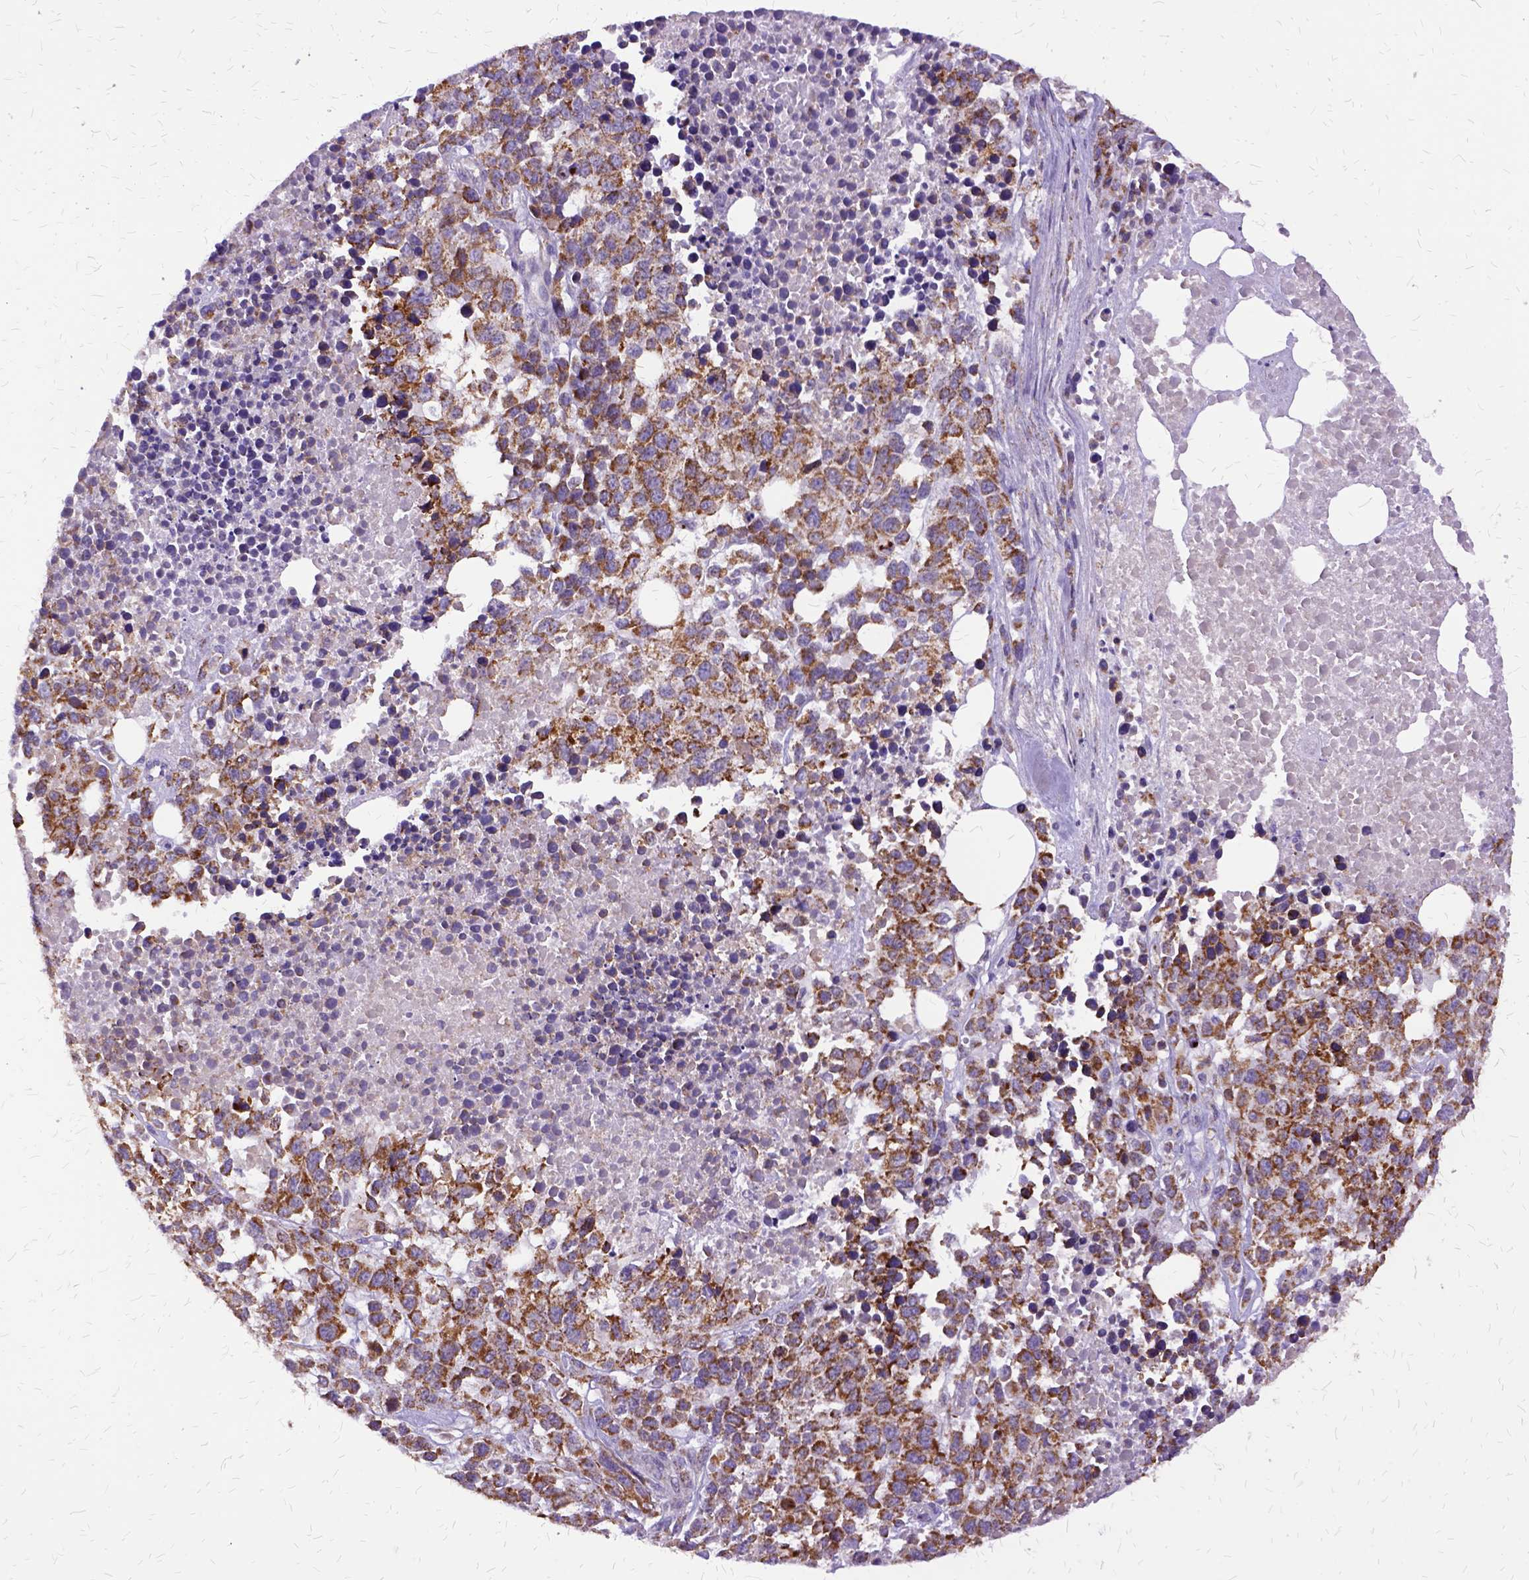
{"staining": {"intensity": "strong", "quantity": ">75%", "location": "cytoplasmic/membranous"}, "tissue": "melanoma", "cell_type": "Tumor cells", "image_type": "cancer", "snomed": [{"axis": "morphology", "description": "Malignant melanoma, Metastatic site"}, {"axis": "topography", "description": "Skin"}], "caption": "Immunohistochemical staining of melanoma displays high levels of strong cytoplasmic/membranous expression in about >75% of tumor cells.", "gene": "OXCT1", "patient": {"sex": "male", "age": 84}}